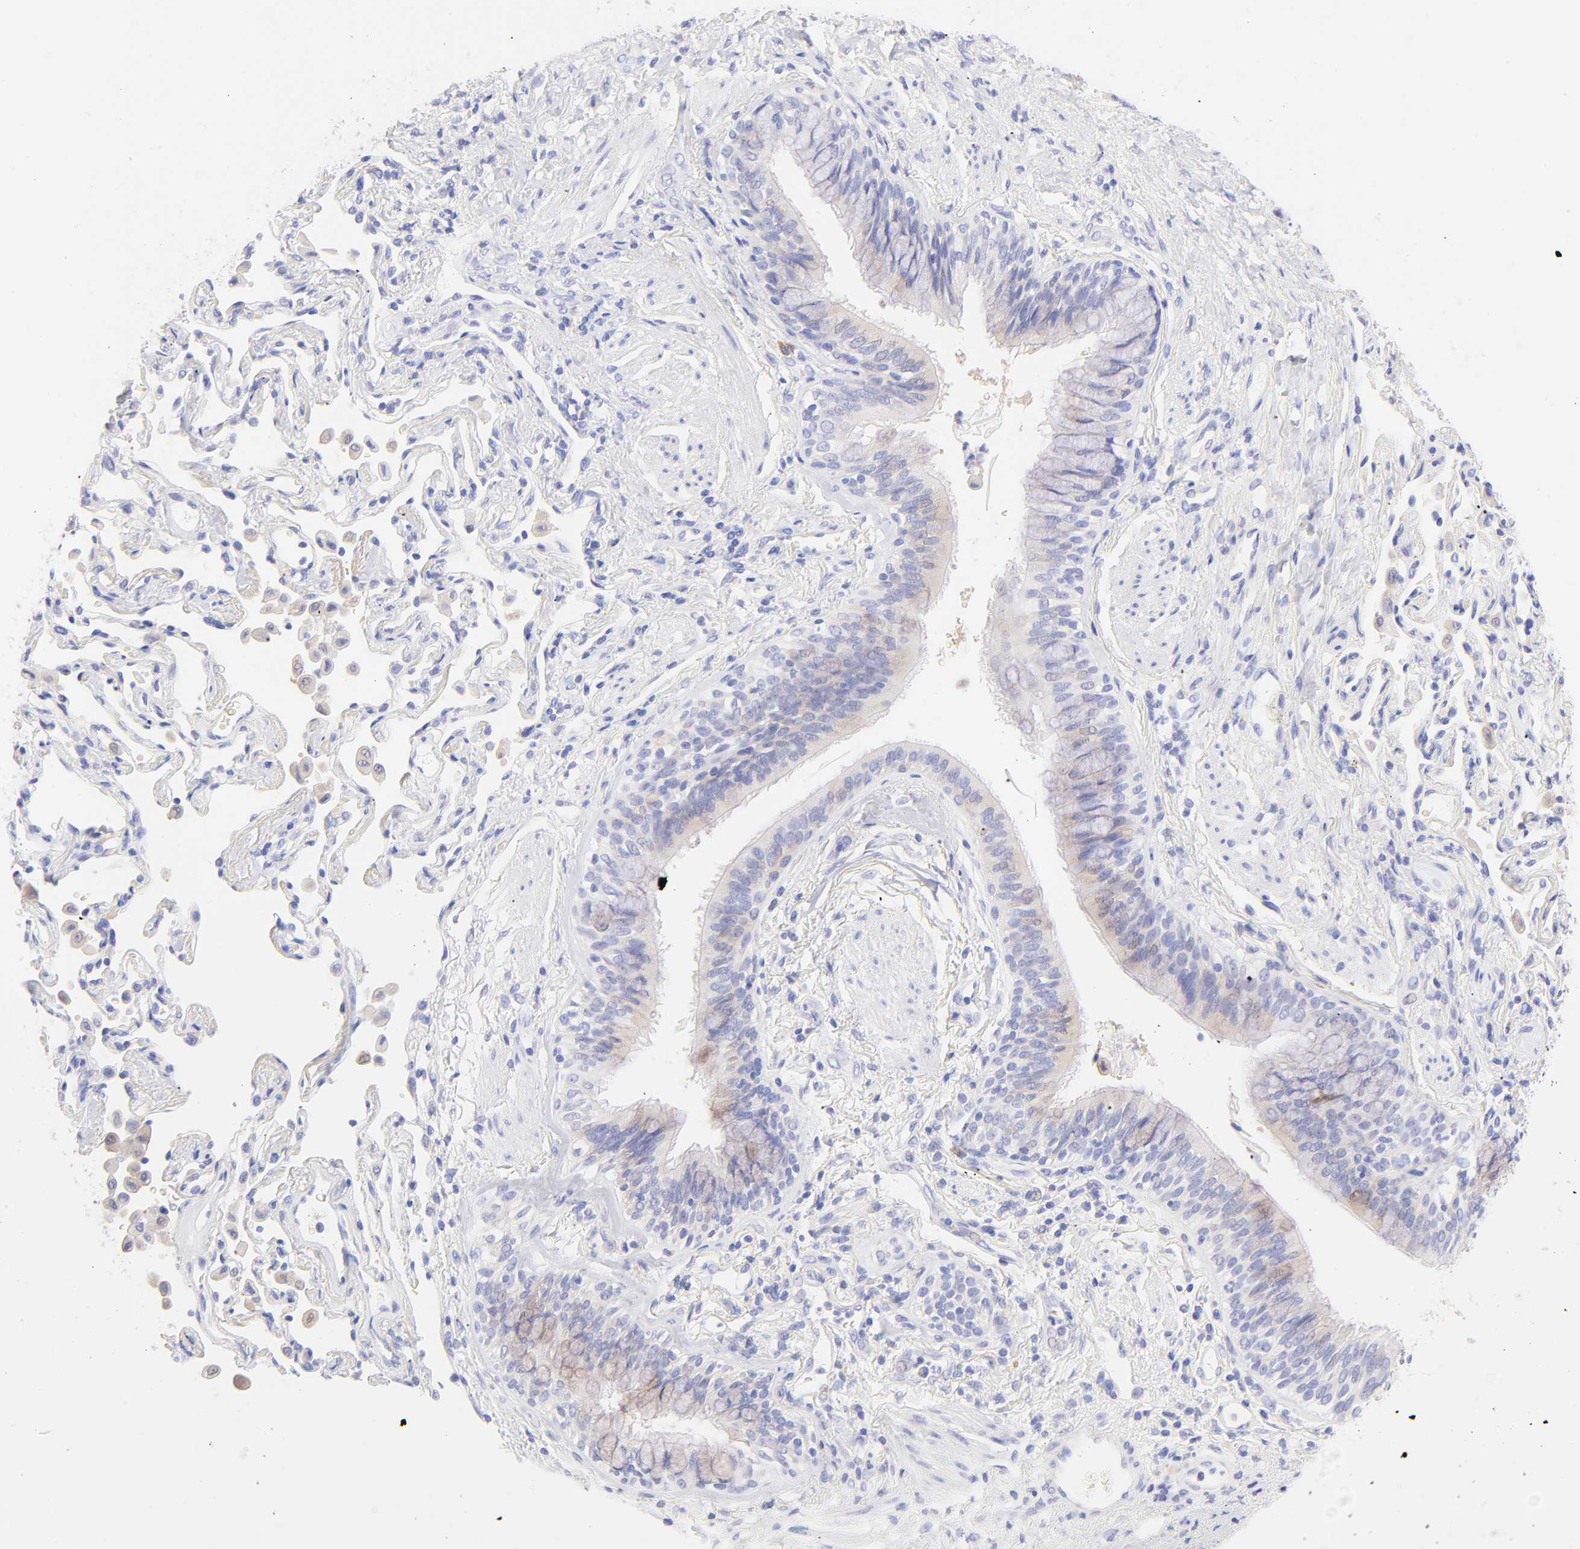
{"staining": {"intensity": "weak", "quantity": "<25%", "location": "cytoplasmic/membranous"}, "tissue": "lung cancer", "cell_type": "Tumor cells", "image_type": "cancer", "snomed": [{"axis": "morphology", "description": "Squamous cell carcinoma, NOS"}, {"axis": "topography", "description": "Lung"}], "caption": "Immunohistochemical staining of lung cancer (squamous cell carcinoma) exhibits no significant expression in tumor cells.", "gene": "FRMPD3", "patient": {"sex": "female", "age": 67}}